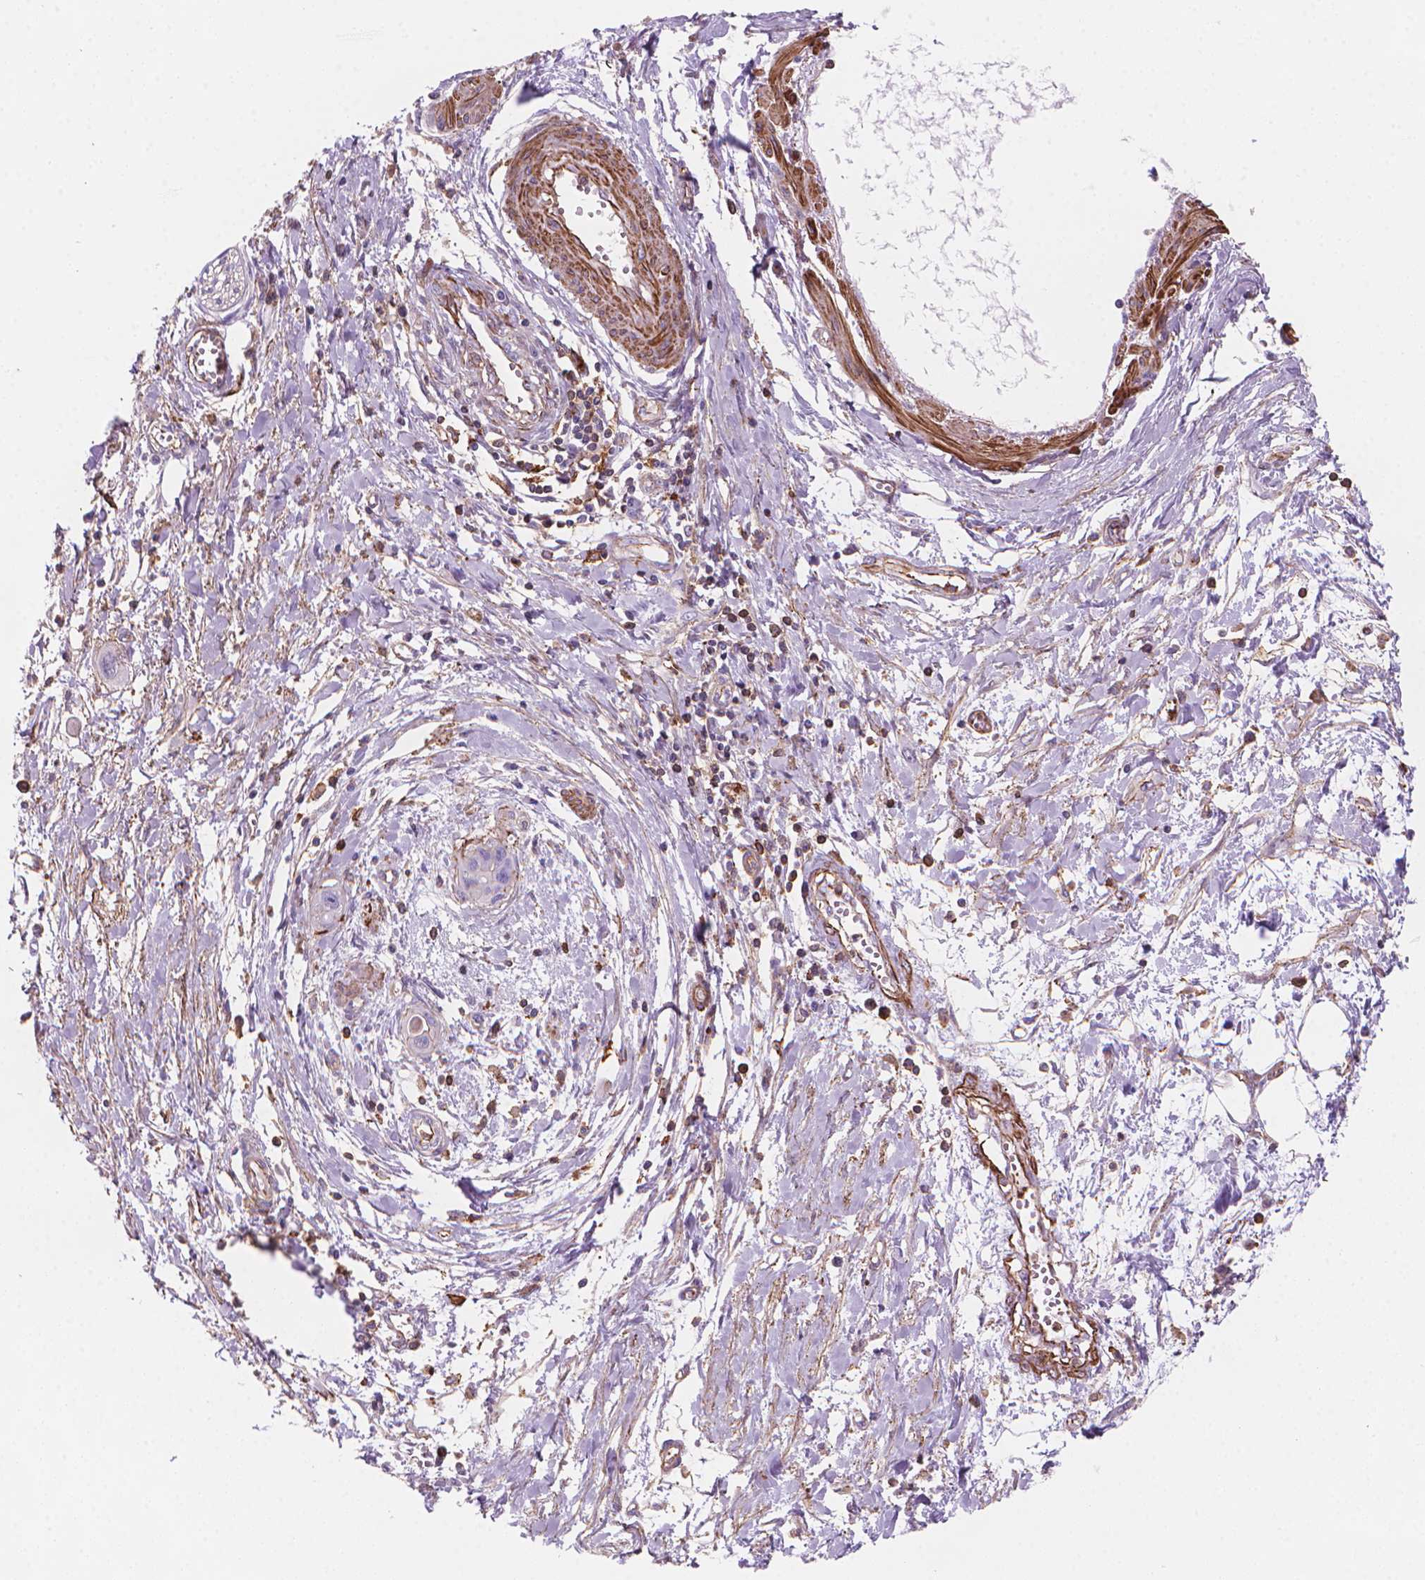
{"staining": {"intensity": "negative", "quantity": "none", "location": "none"}, "tissue": "pancreatic cancer", "cell_type": "Tumor cells", "image_type": "cancer", "snomed": [{"axis": "morphology", "description": "Adenocarcinoma, NOS"}, {"axis": "topography", "description": "Pancreas"}], "caption": "Immunohistochemistry (IHC) of human adenocarcinoma (pancreatic) displays no expression in tumor cells.", "gene": "PATJ", "patient": {"sex": "male", "age": 60}}